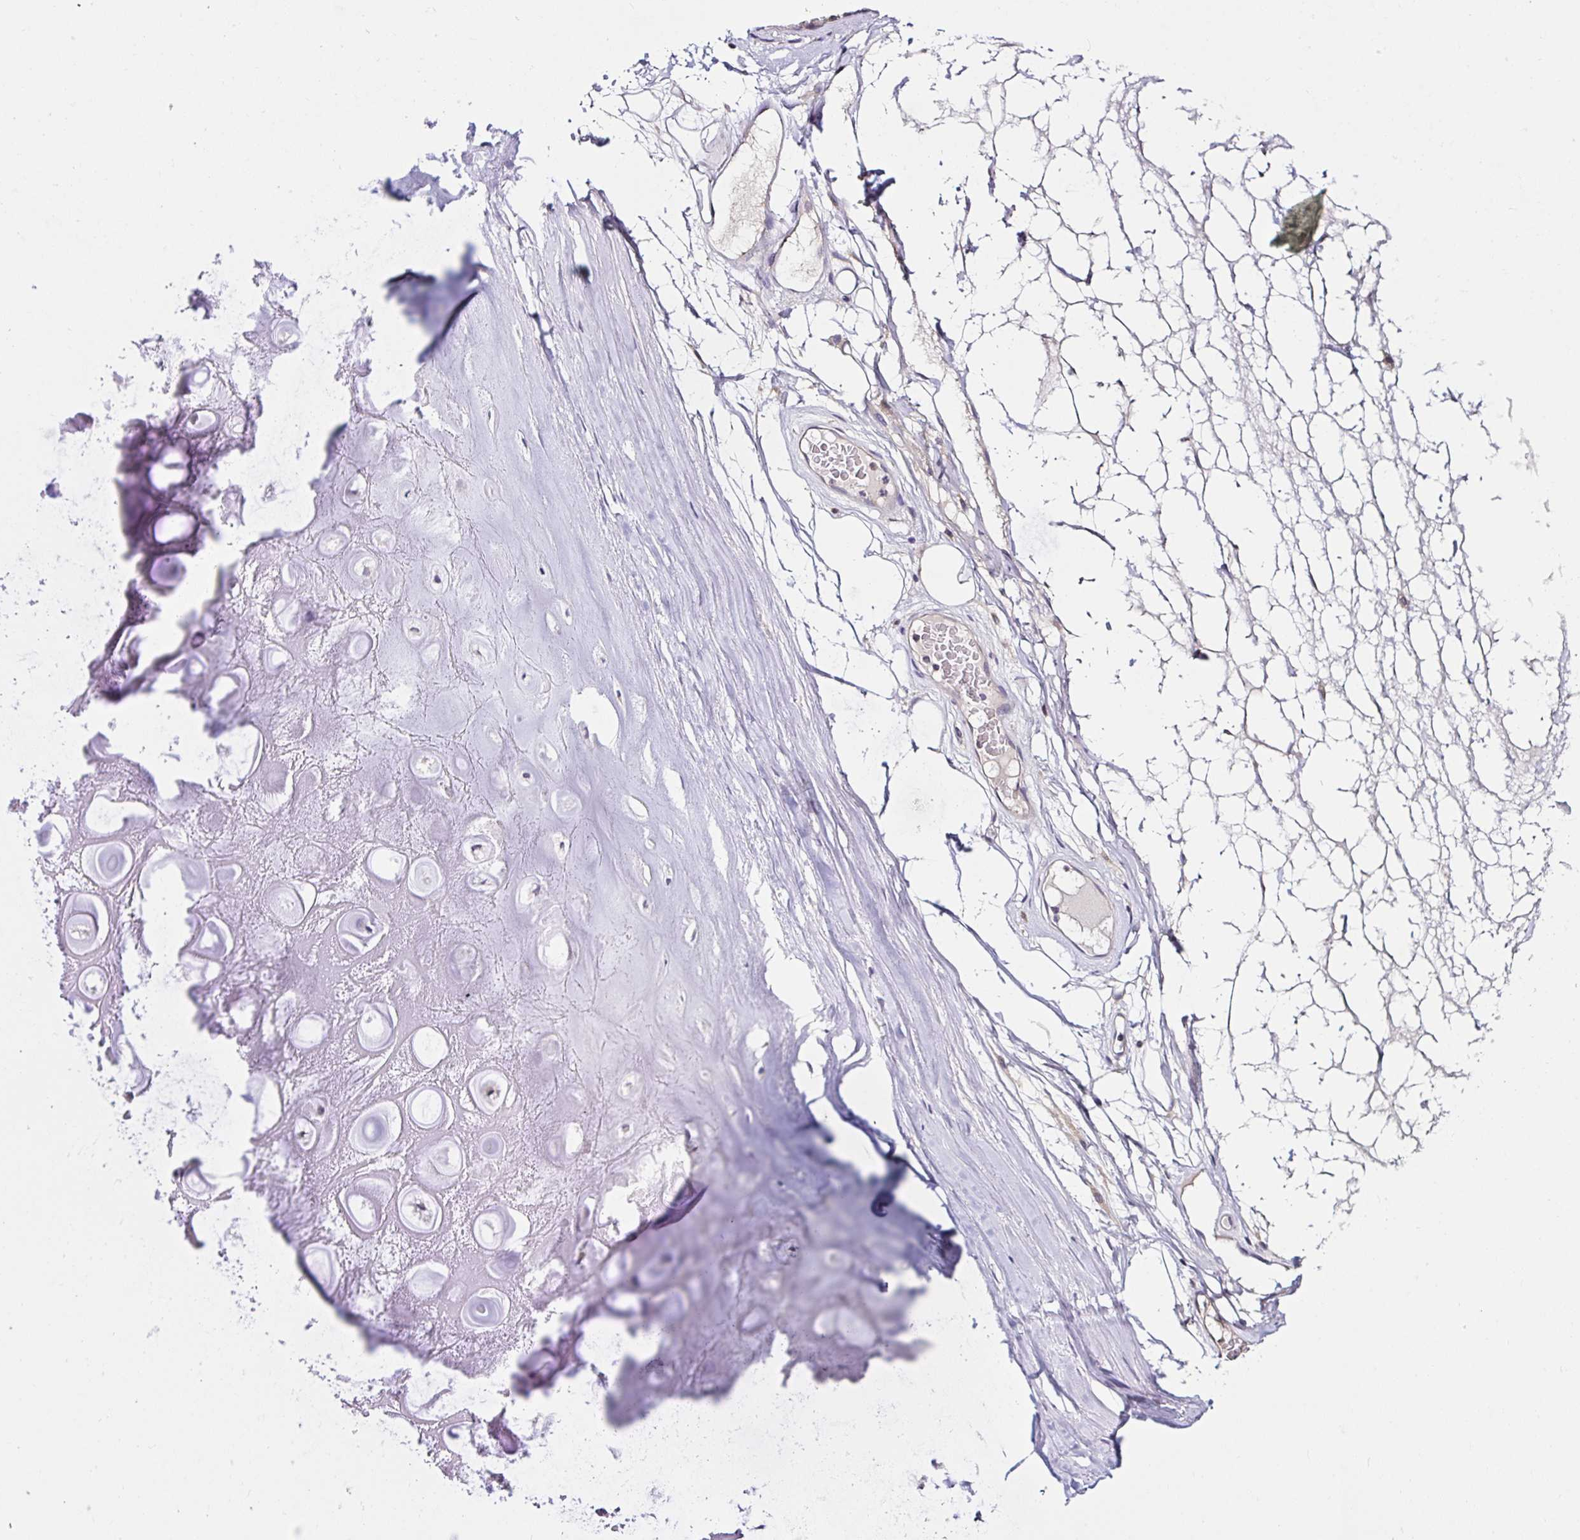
{"staining": {"intensity": "negative", "quantity": "none", "location": "none"}, "tissue": "adipose tissue", "cell_type": "Adipocytes", "image_type": "normal", "snomed": [{"axis": "morphology", "description": "Normal tissue, NOS"}, {"axis": "topography", "description": "Lymph node"}, {"axis": "topography", "description": "Cartilage tissue"}, {"axis": "topography", "description": "Nasopharynx"}], "caption": "Immunohistochemical staining of benign human adipose tissue displays no significant expression in adipocytes.", "gene": "VSIG2", "patient": {"sex": "male", "age": 63}}